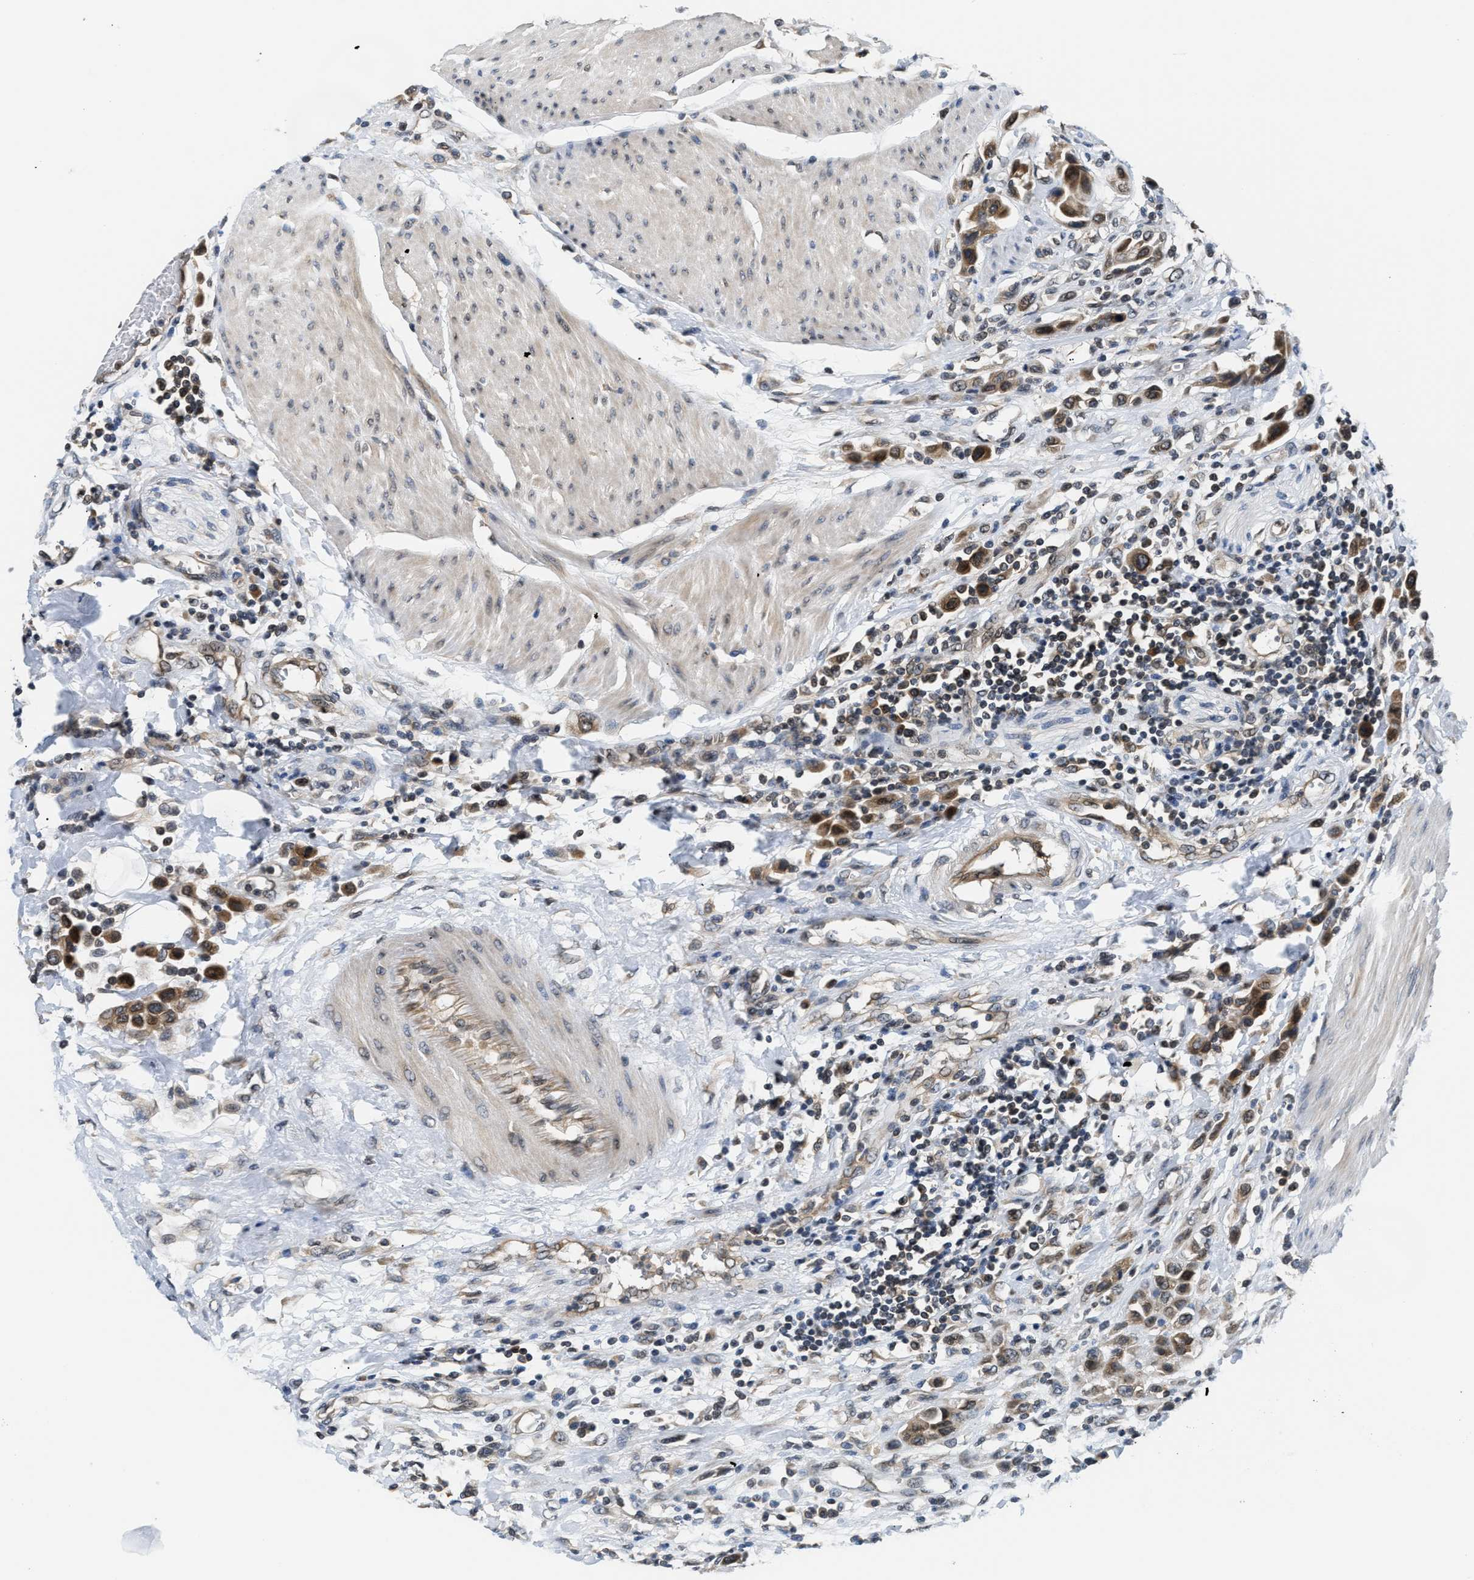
{"staining": {"intensity": "strong", "quantity": ">75%", "location": "cytoplasmic/membranous"}, "tissue": "urothelial cancer", "cell_type": "Tumor cells", "image_type": "cancer", "snomed": [{"axis": "morphology", "description": "Urothelial carcinoma, High grade"}, {"axis": "topography", "description": "Urinary bladder"}], "caption": "Protein analysis of urothelial cancer tissue shows strong cytoplasmic/membranous staining in about >75% of tumor cells.", "gene": "RAB29", "patient": {"sex": "male", "age": 50}}